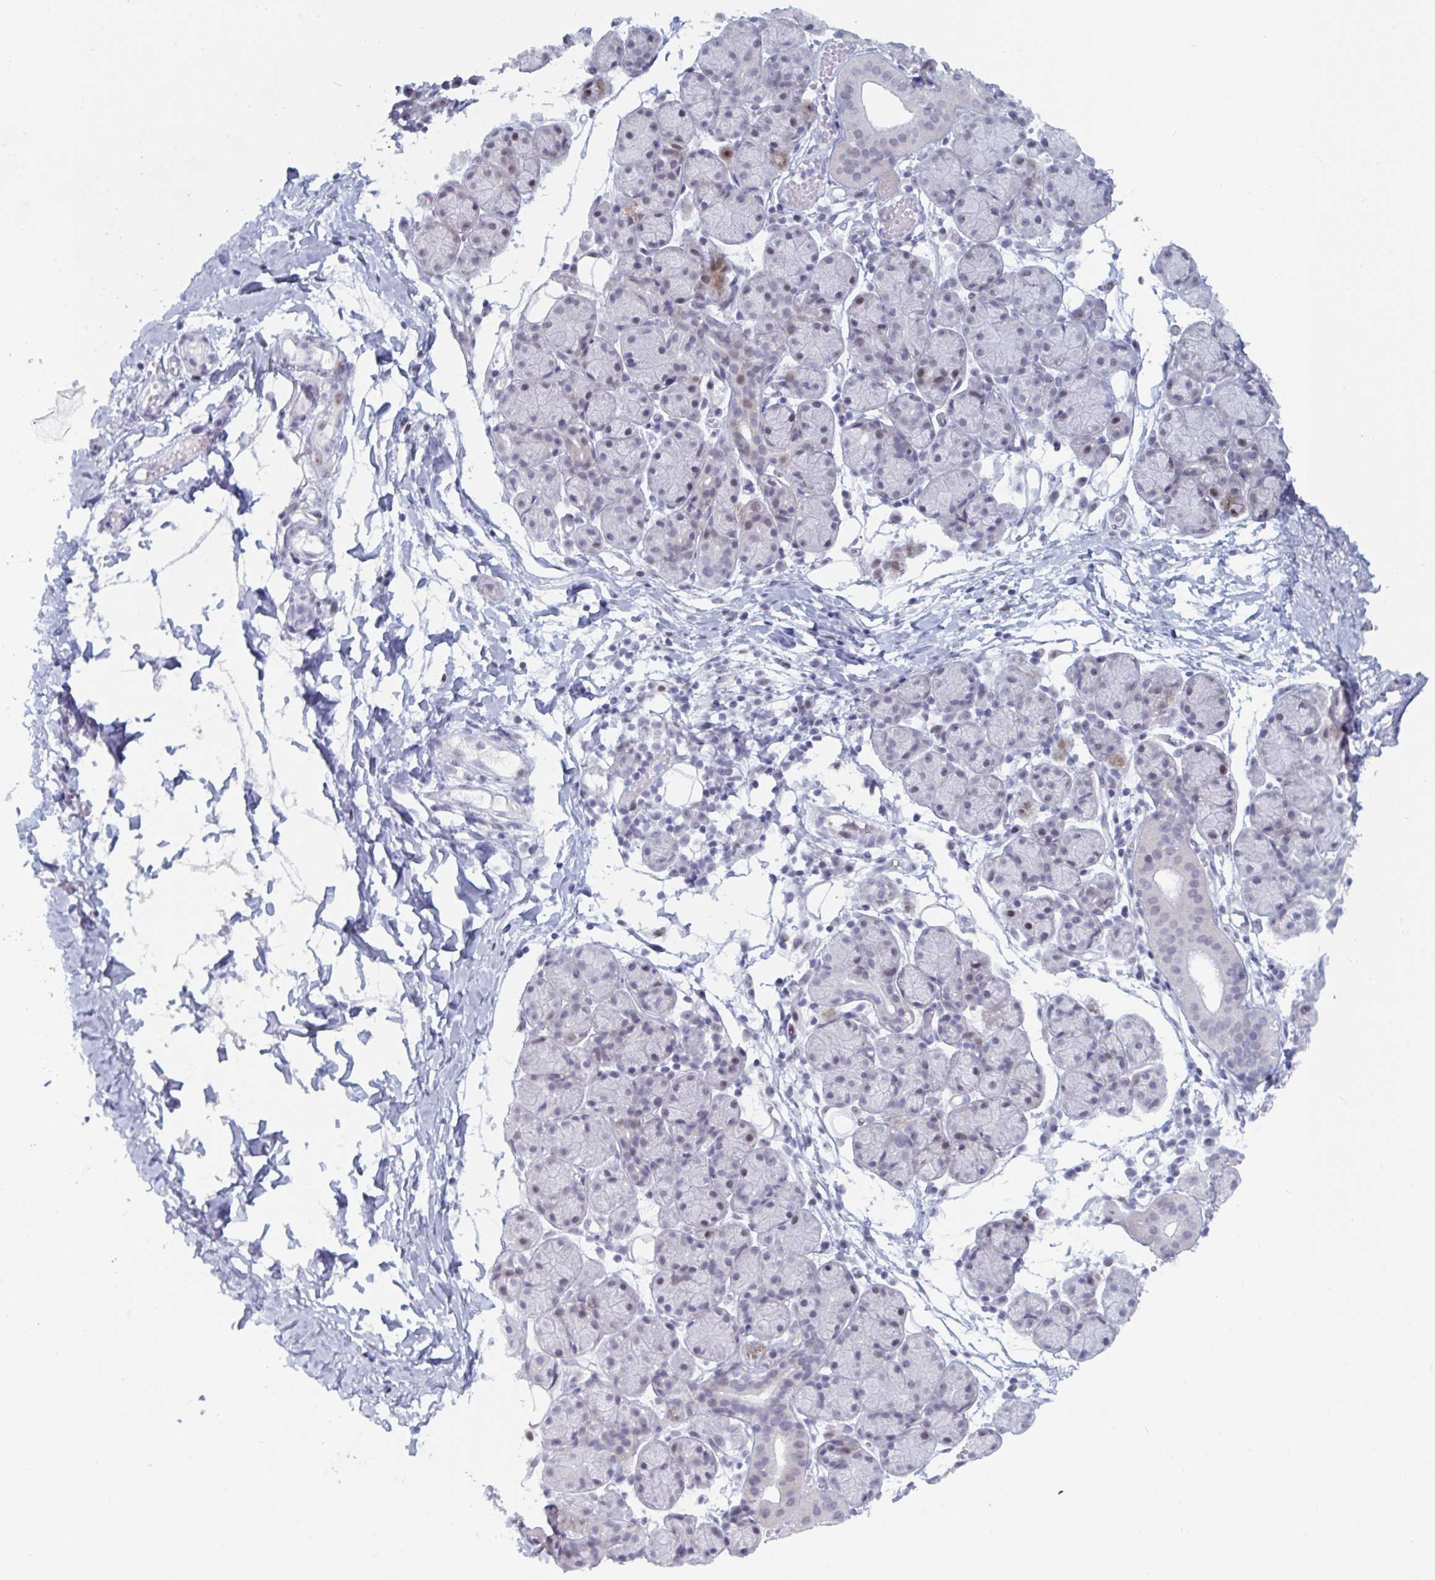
{"staining": {"intensity": "weak", "quantity": "<25%", "location": "nuclear"}, "tissue": "salivary gland", "cell_type": "Glandular cells", "image_type": "normal", "snomed": [{"axis": "morphology", "description": "Normal tissue, NOS"}, {"axis": "morphology", "description": "Inflammation, NOS"}, {"axis": "topography", "description": "Lymph node"}, {"axis": "topography", "description": "Salivary gland"}], "caption": "The image exhibits no significant staining in glandular cells of salivary gland.", "gene": "NR1H2", "patient": {"sex": "male", "age": 3}}